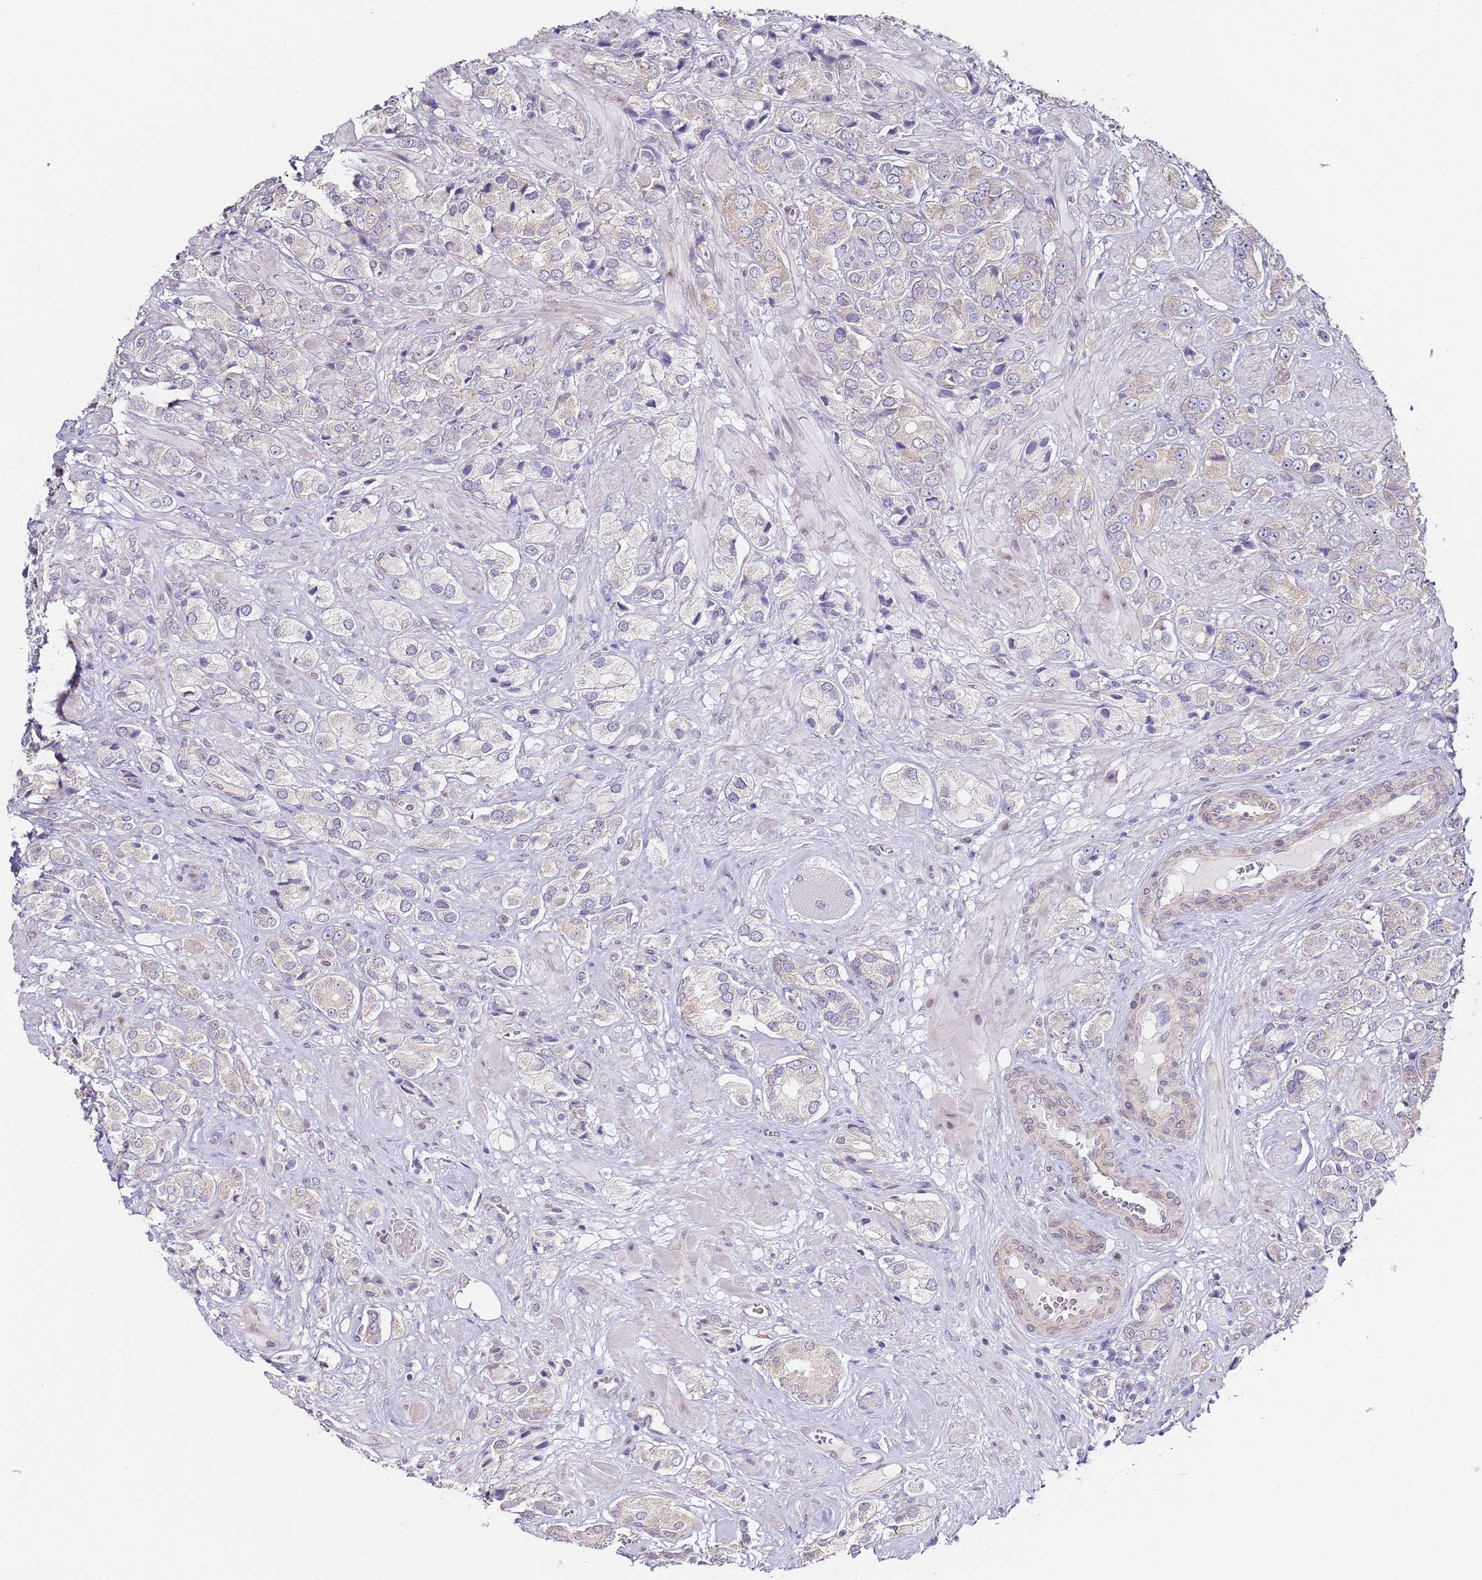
{"staining": {"intensity": "negative", "quantity": "none", "location": "none"}, "tissue": "prostate cancer", "cell_type": "Tumor cells", "image_type": "cancer", "snomed": [{"axis": "morphology", "description": "Adenocarcinoma, High grade"}, {"axis": "topography", "description": "Prostate and seminal vesicle, NOS"}], "caption": "High magnification brightfield microscopy of prostate cancer (adenocarcinoma (high-grade)) stained with DAB (3,3'-diaminobenzidine) (brown) and counterstained with hematoxylin (blue): tumor cells show no significant expression. (Brightfield microscopy of DAB IHC at high magnification).", "gene": "TBC1D9", "patient": {"sex": "male", "age": 64}}